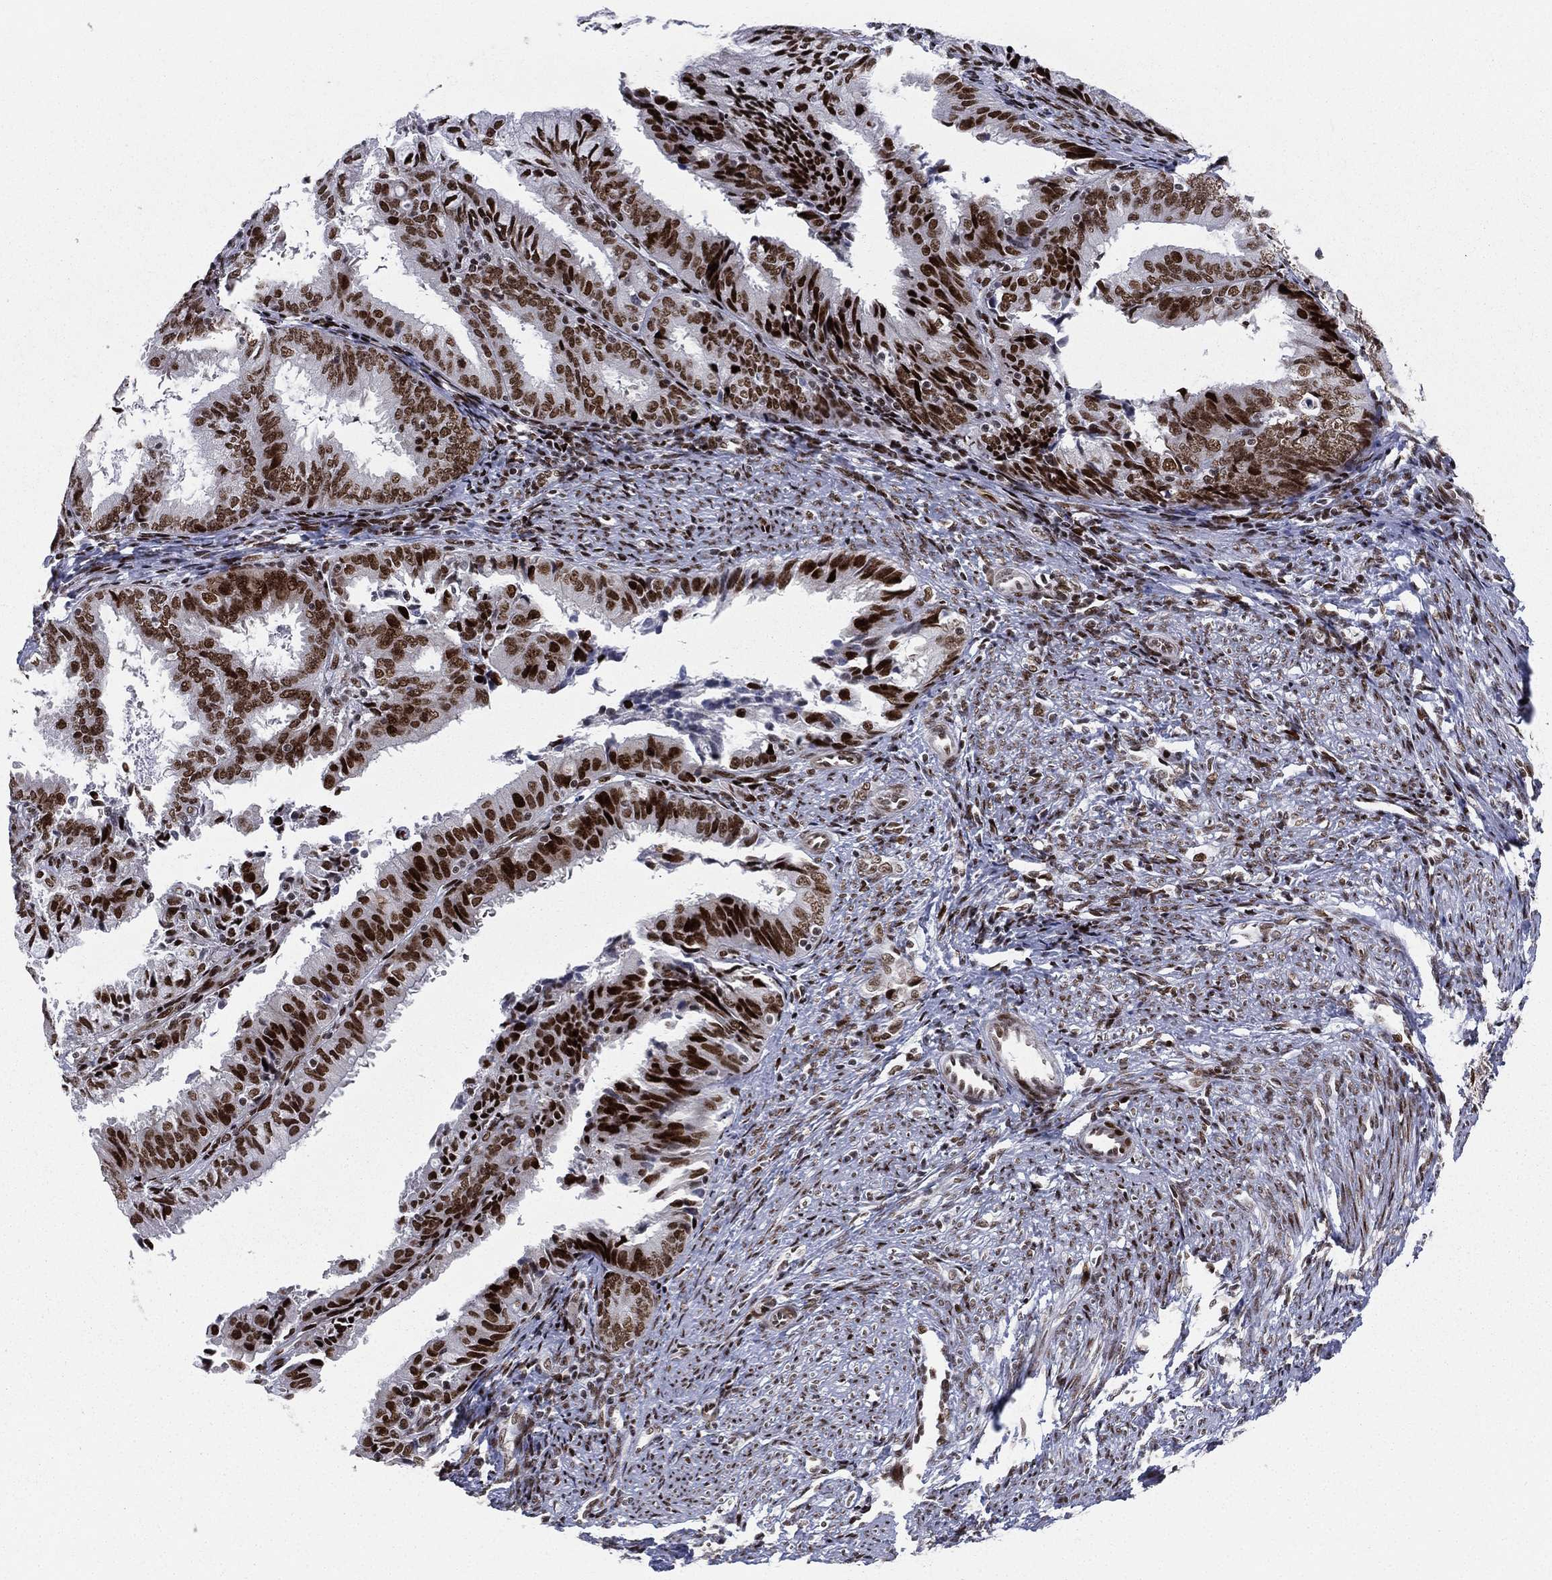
{"staining": {"intensity": "strong", "quantity": ">75%", "location": "nuclear"}, "tissue": "endometrial cancer", "cell_type": "Tumor cells", "image_type": "cancer", "snomed": [{"axis": "morphology", "description": "Adenocarcinoma, NOS"}, {"axis": "topography", "description": "Endometrium"}], "caption": "Adenocarcinoma (endometrial) stained for a protein (brown) demonstrates strong nuclear positive staining in approximately >75% of tumor cells.", "gene": "RTF1", "patient": {"sex": "female", "age": 57}}